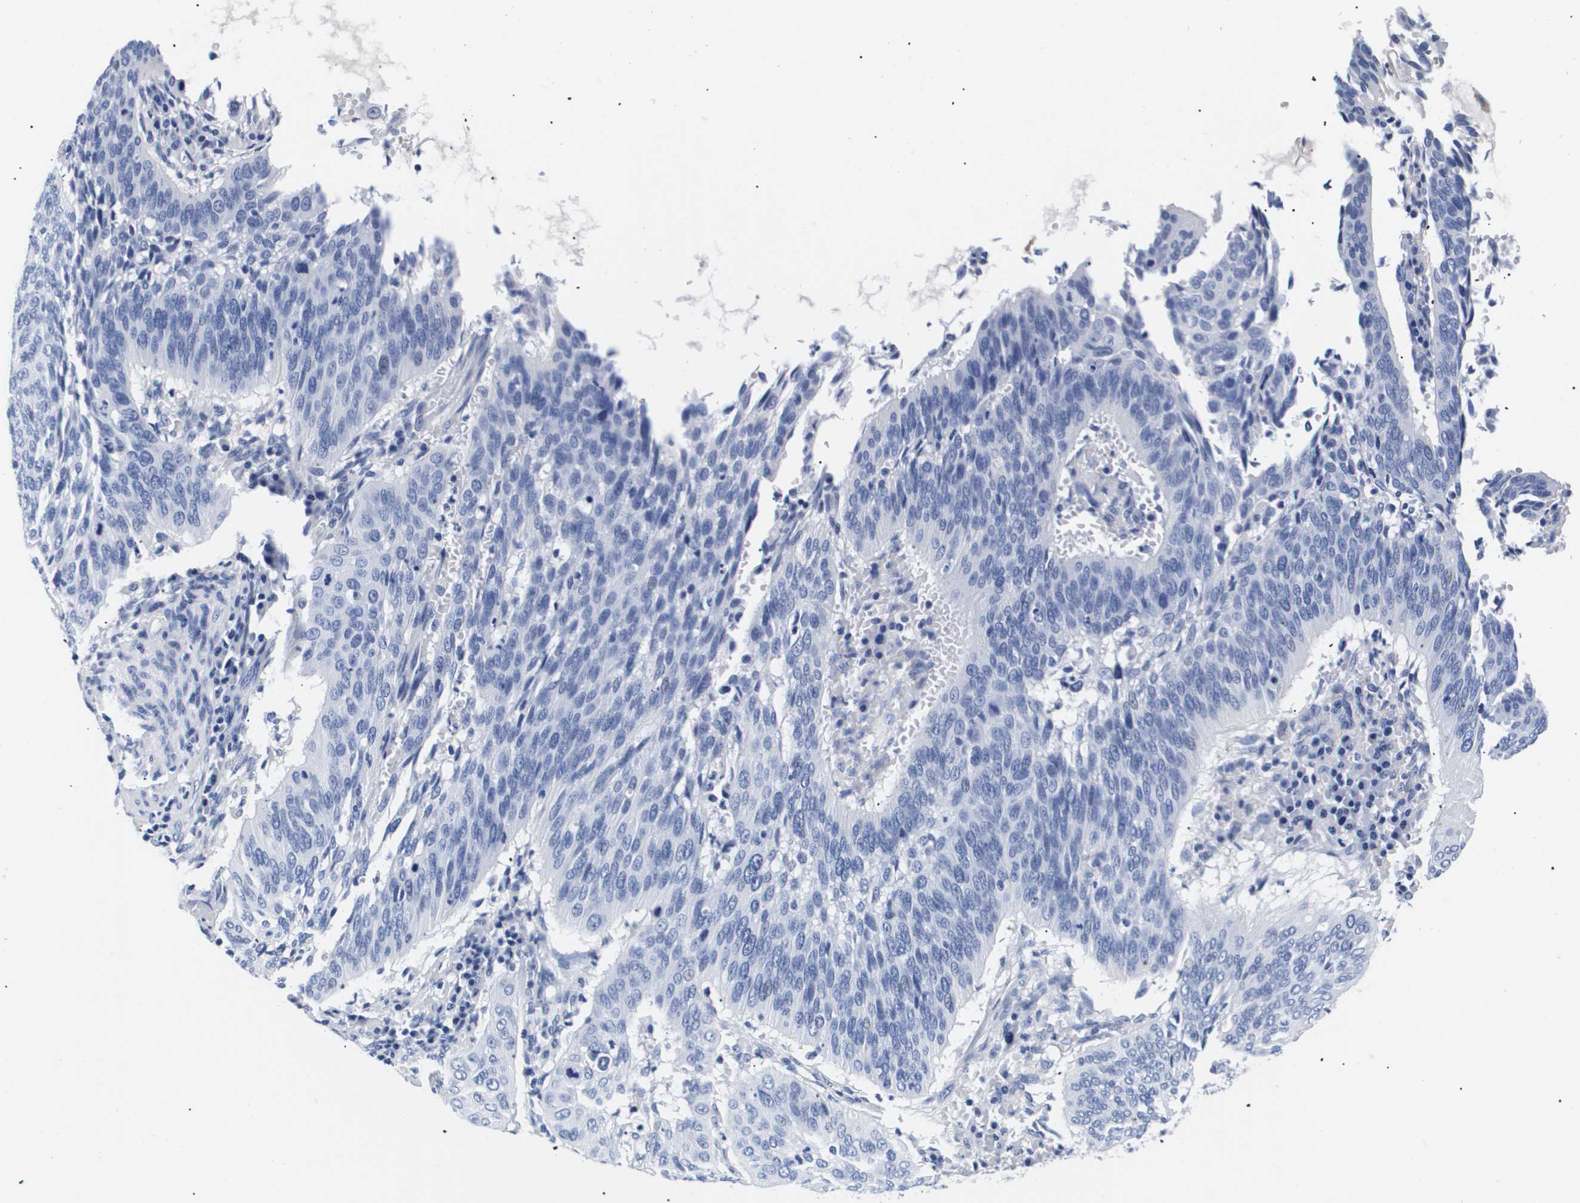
{"staining": {"intensity": "negative", "quantity": "none", "location": "none"}, "tissue": "cervical cancer", "cell_type": "Tumor cells", "image_type": "cancer", "snomed": [{"axis": "morphology", "description": "Normal tissue, NOS"}, {"axis": "morphology", "description": "Squamous cell carcinoma, NOS"}, {"axis": "topography", "description": "Cervix"}], "caption": "There is no significant staining in tumor cells of cervical squamous cell carcinoma.", "gene": "ATP6V0A4", "patient": {"sex": "female", "age": 39}}